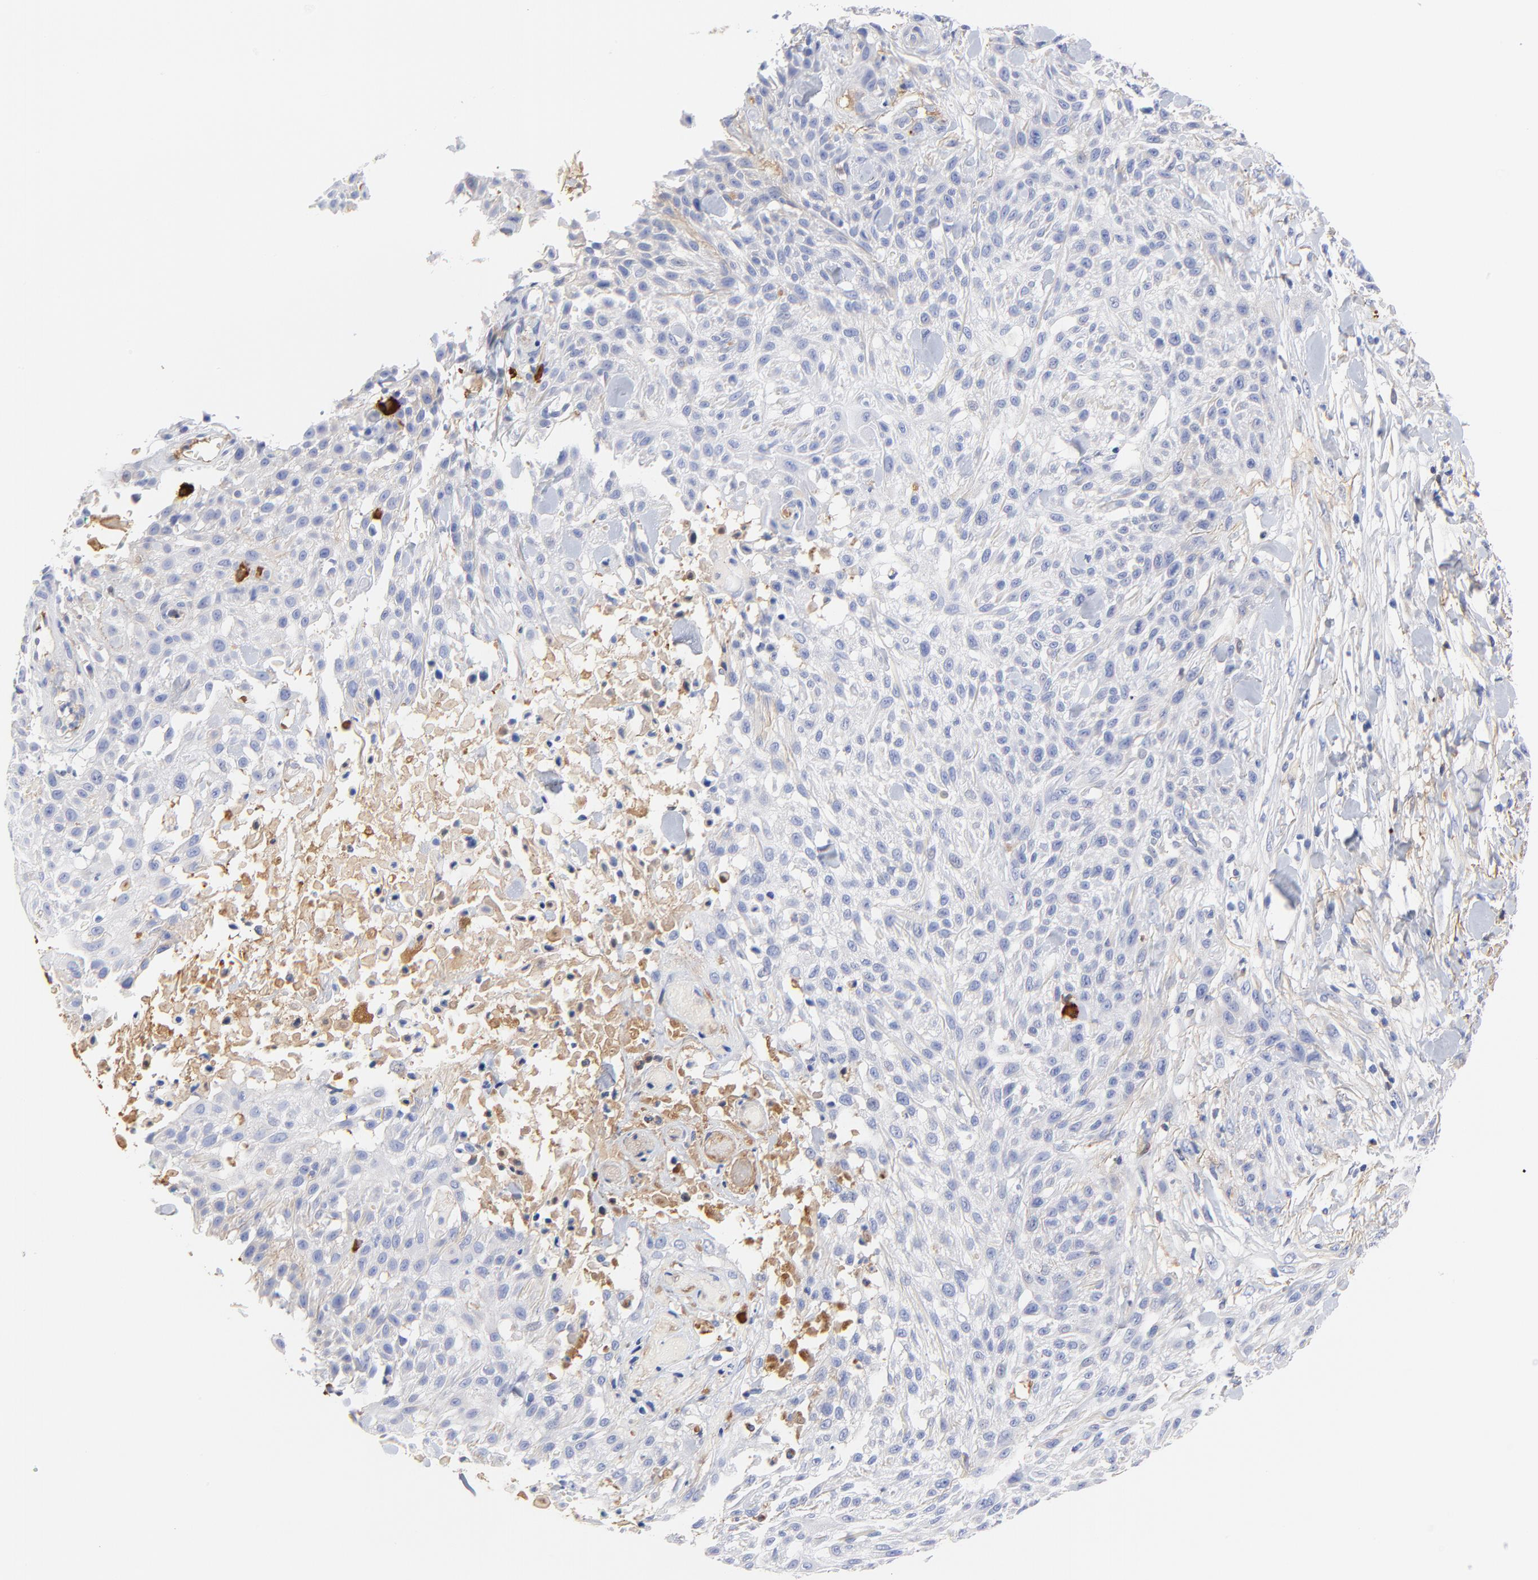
{"staining": {"intensity": "weak", "quantity": "<25%", "location": "cytoplasmic/membranous"}, "tissue": "skin cancer", "cell_type": "Tumor cells", "image_type": "cancer", "snomed": [{"axis": "morphology", "description": "Squamous cell carcinoma, NOS"}, {"axis": "topography", "description": "Skin"}], "caption": "Tumor cells show no significant protein expression in skin squamous cell carcinoma.", "gene": "IGLV3-10", "patient": {"sex": "female", "age": 42}}